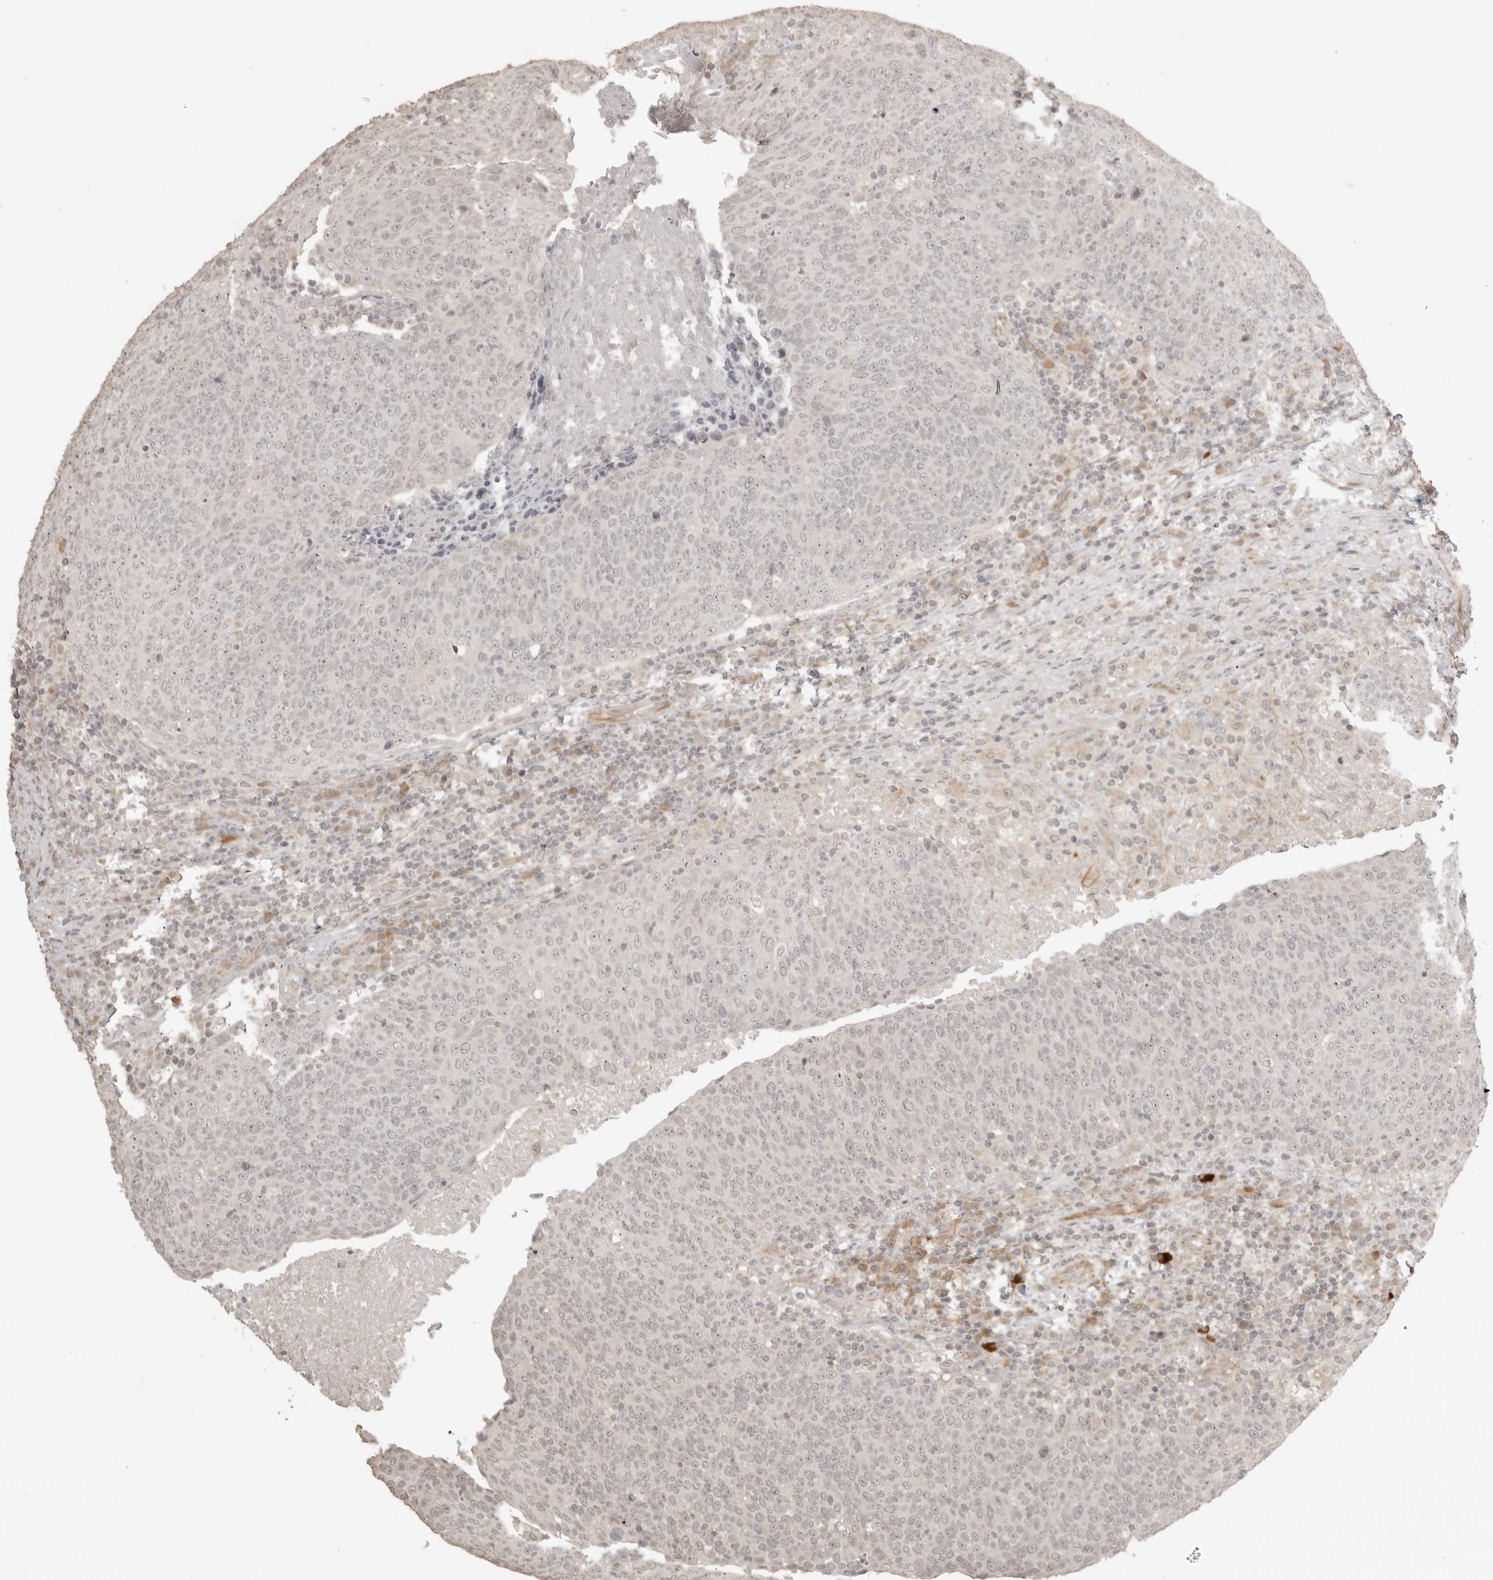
{"staining": {"intensity": "weak", "quantity": "<25%", "location": "nuclear"}, "tissue": "head and neck cancer", "cell_type": "Tumor cells", "image_type": "cancer", "snomed": [{"axis": "morphology", "description": "Squamous cell carcinoma, NOS"}, {"axis": "morphology", "description": "Squamous cell carcinoma, metastatic, NOS"}, {"axis": "topography", "description": "Lymph node"}, {"axis": "topography", "description": "Head-Neck"}], "caption": "Tumor cells show no significant protein expression in head and neck cancer (metastatic squamous cell carcinoma).", "gene": "SMG8", "patient": {"sex": "male", "age": 62}}